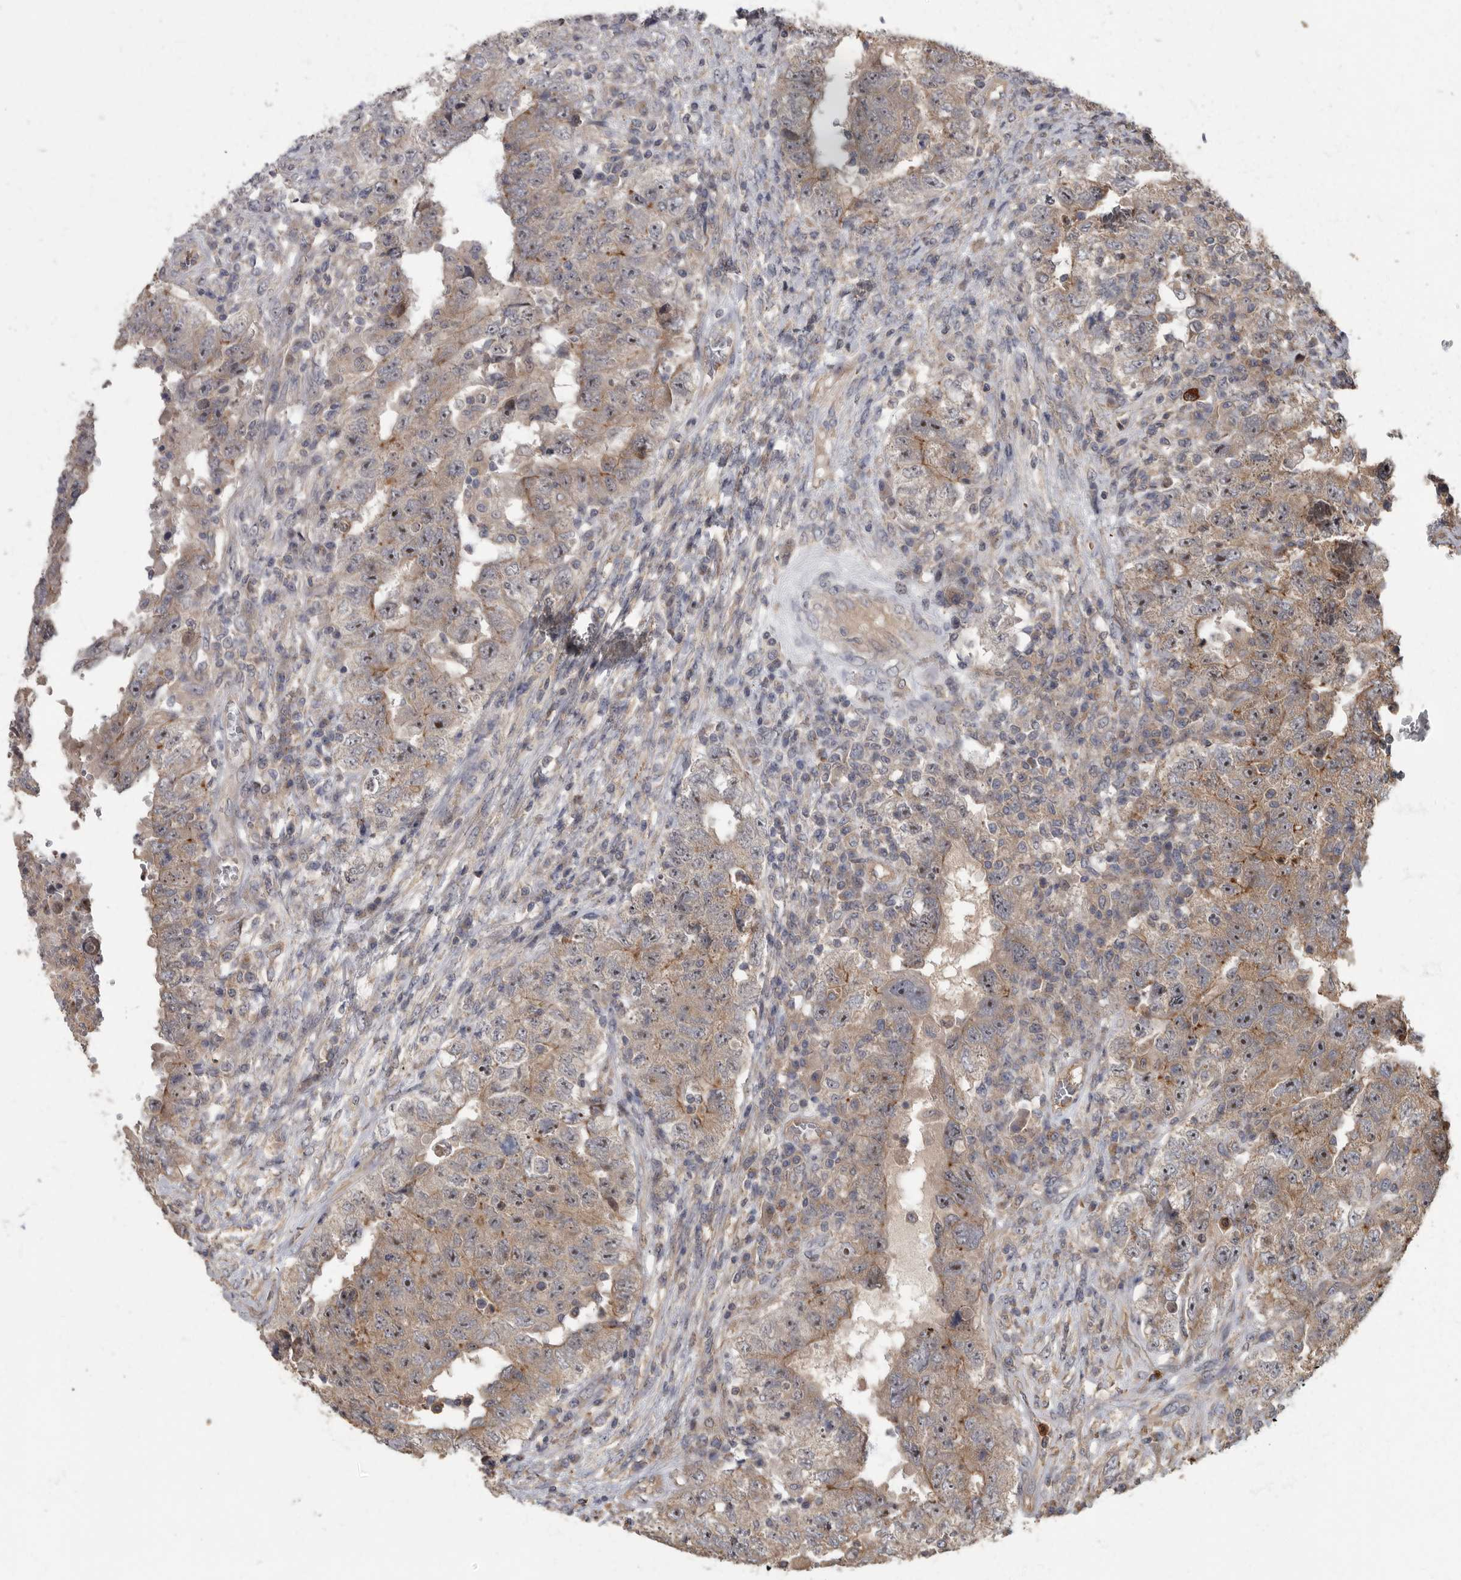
{"staining": {"intensity": "weak", "quantity": "25%-75%", "location": "cytoplasmic/membranous"}, "tissue": "testis cancer", "cell_type": "Tumor cells", "image_type": "cancer", "snomed": [{"axis": "morphology", "description": "Carcinoma, Embryonal, NOS"}, {"axis": "topography", "description": "Testis"}], "caption": "Protein analysis of embryonal carcinoma (testis) tissue demonstrates weak cytoplasmic/membranous staining in approximately 25%-75% of tumor cells. (Brightfield microscopy of DAB IHC at high magnification).", "gene": "DAAM1", "patient": {"sex": "male", "age": 26}}